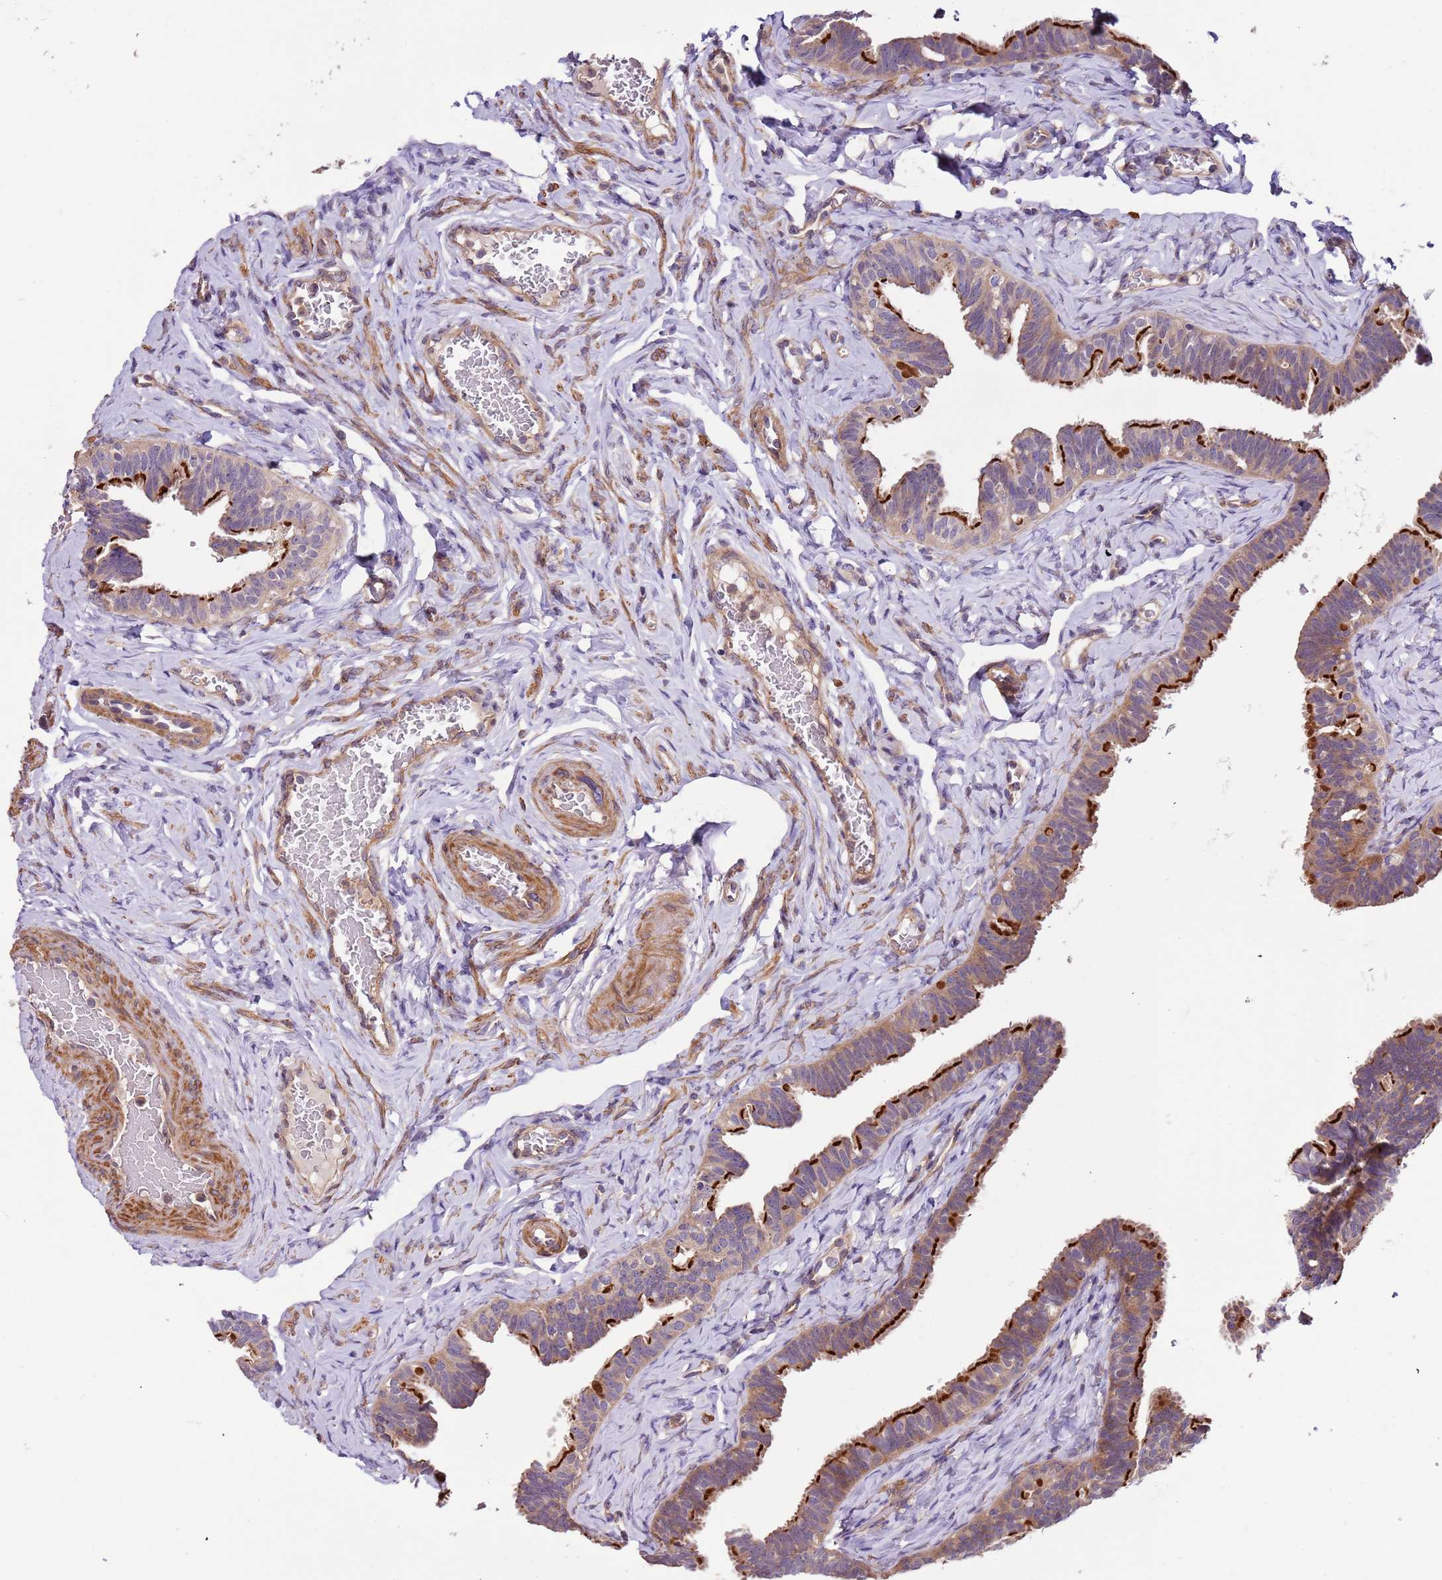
{"staining": {"intensity": "strong", "quantity": "25%-75%", "location": "cytoplasmic/membranous"}, "tissue": "fallopian tube", "cell_type": "Glandular cells", "image_type": "normal", "snomed": [{"axis": "morphology", "description": "Normal tissue, NOS"}, {"axis": "topography", "description": "Fallopian tube"}], "caption": "Strong cytoplasmic/membranous protein positivity is identified in about 25%-75% of glandular cells in fallopian tube. (IHC, brightfield microscopy, high magnification).", "gene": "LAMB4", "patient": {"sex": "female", "age": 39}}